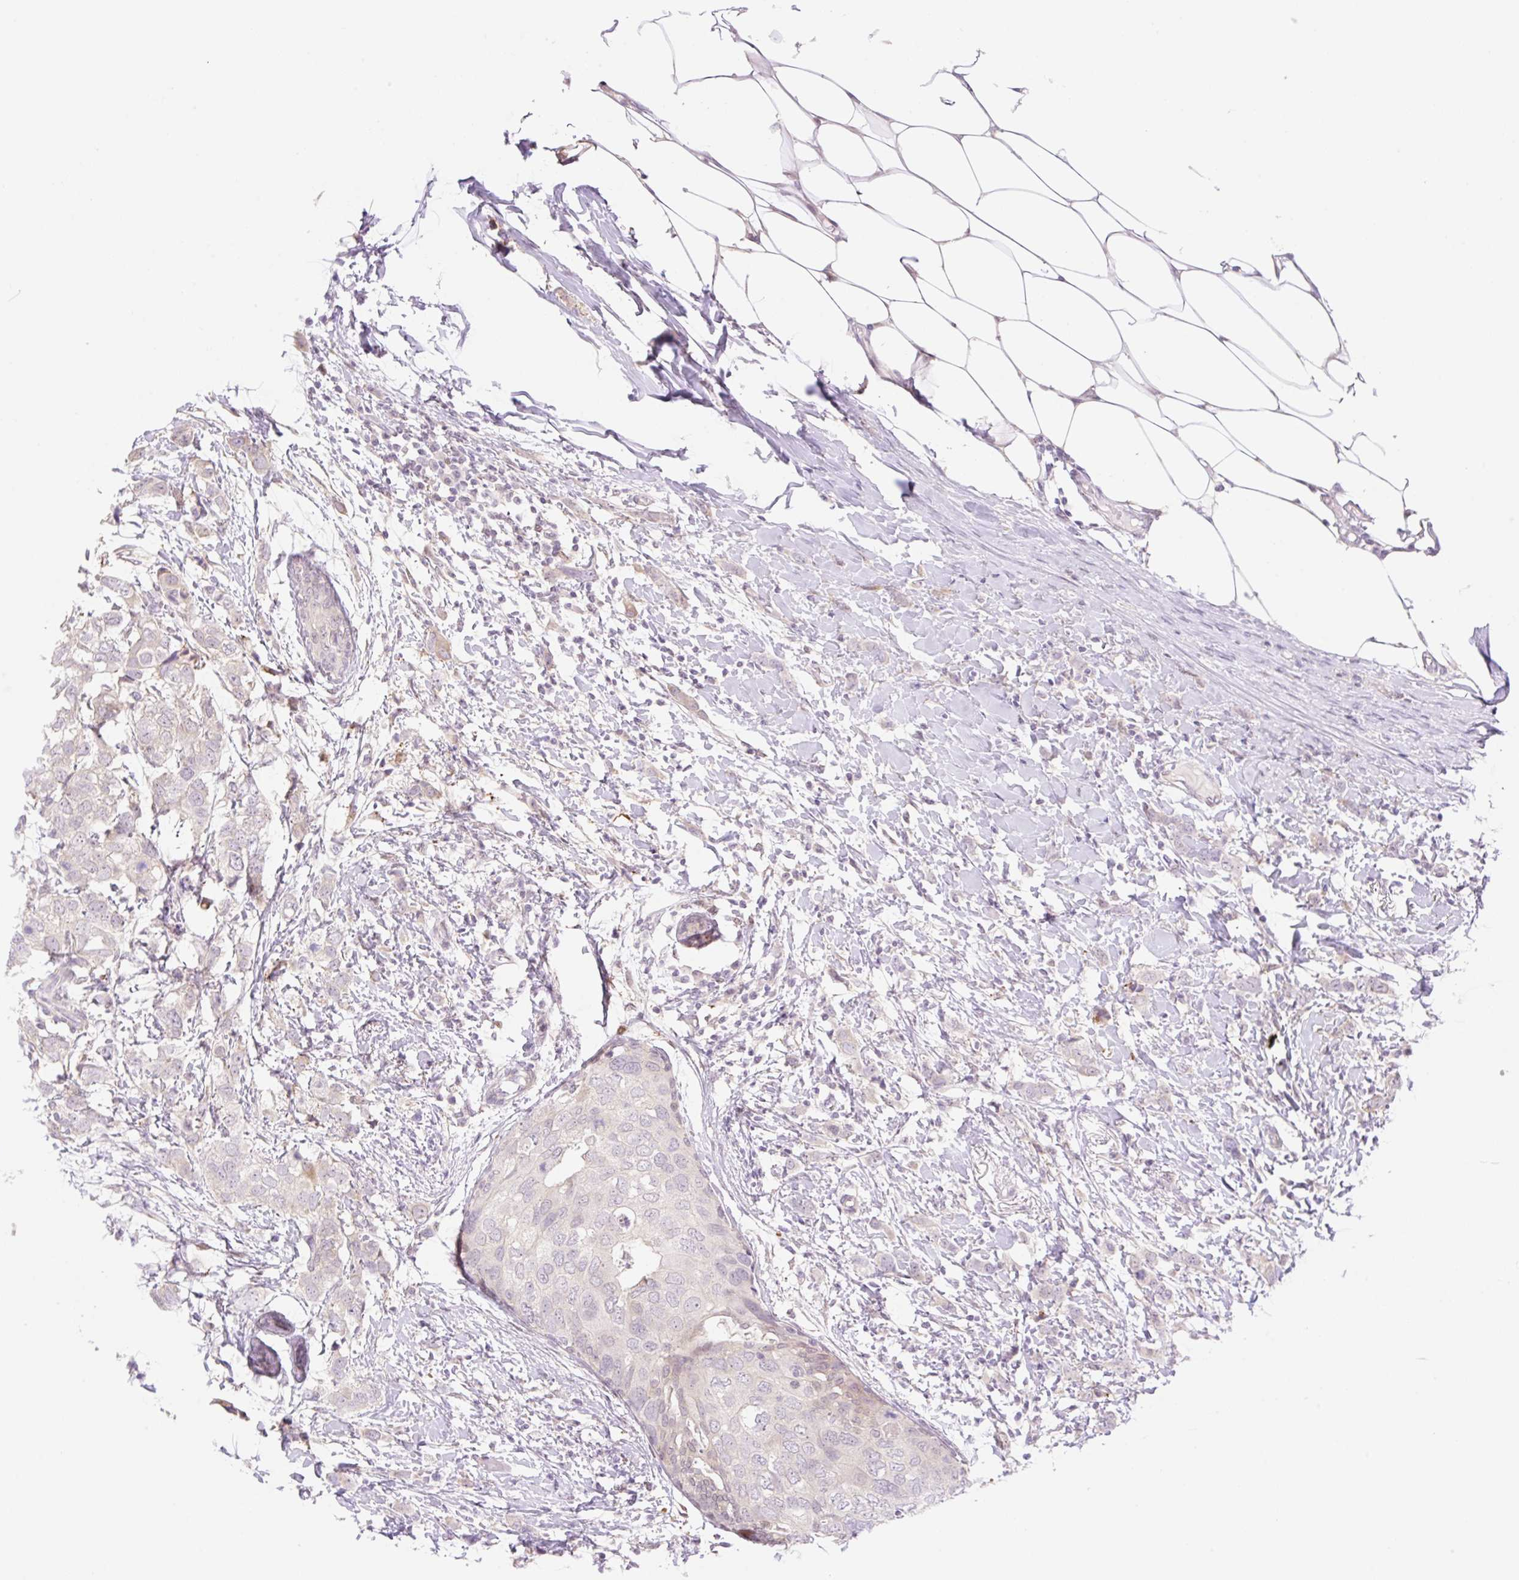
{"staining": {"intensity": "negative", "quantity": "none", "location": "none"}, "tissue": "breast cancer", "cell_type": "Tumor cells", "image_type": "cancer", "snomed": [{"axis": "morphology", "description": "Duct carcinoma"}, {"axis": "topography", "description": "Breast"}], "caption": "Tumor cells are negative for protein expression in human breast intraductal carcinoma. Brightfield microscopy of immunohistochemistry (IHC) stained with DAB (brown) and hematoxylin (blue), captured at high magnification.", "gene": "ZFP41", "patient": {"sex": "female", "age": 50}}